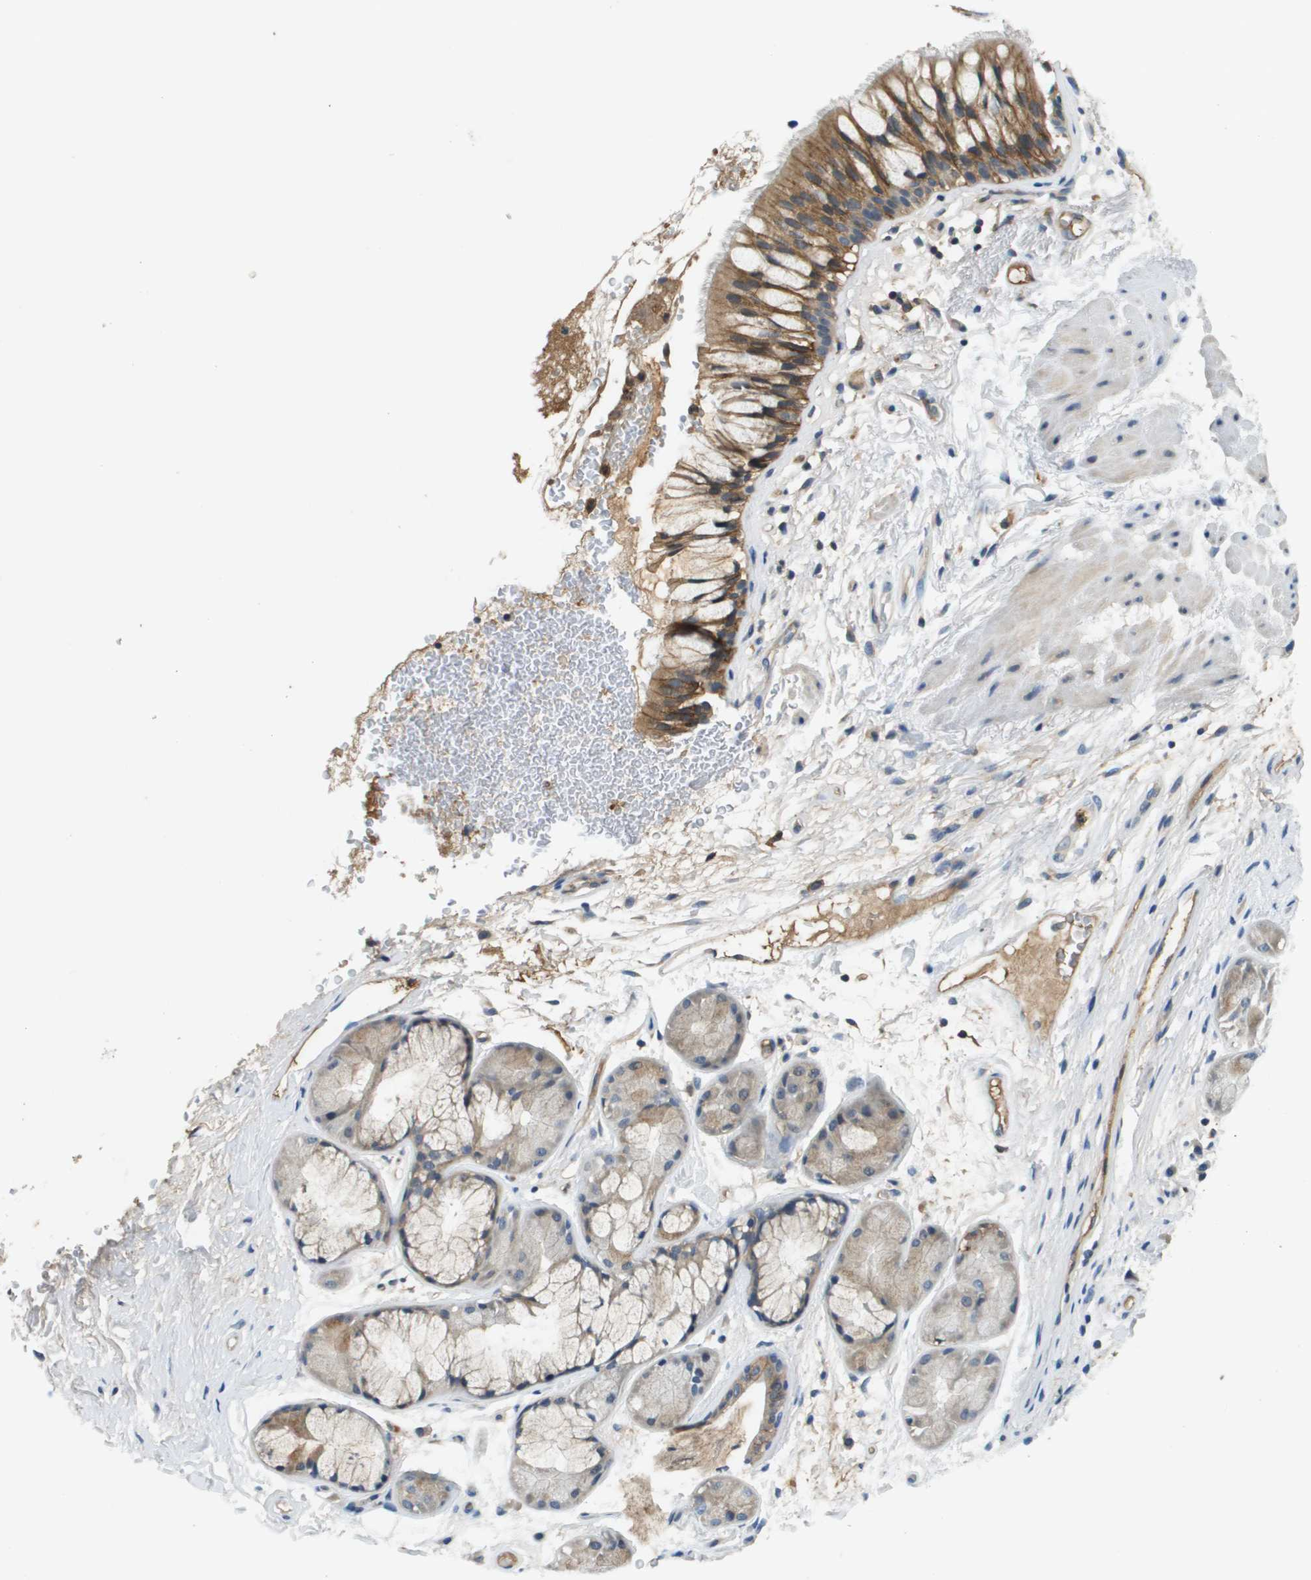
{"staining": {"intensity": "moderate", "quantity": "<25%", "location": "cytoplasmic/membranous"}, "tissue": "bronchus", "cell_type": "Respiratory epithelial cells", "image_type": "normal", "snomed": [{"axis": "morphology", "description": "Normal tissue, NOS"}, {"axis": "topography", "description": "Bronchus"}], "caption": "Immunohistochemical staining of normal bronchus shows moderate cytoplasmic/membranous protein expression in approximately <25% of respiratory epithelial cells.", "gene": "SLC16A3", "patient": {"sex": "male", "age": 66}}